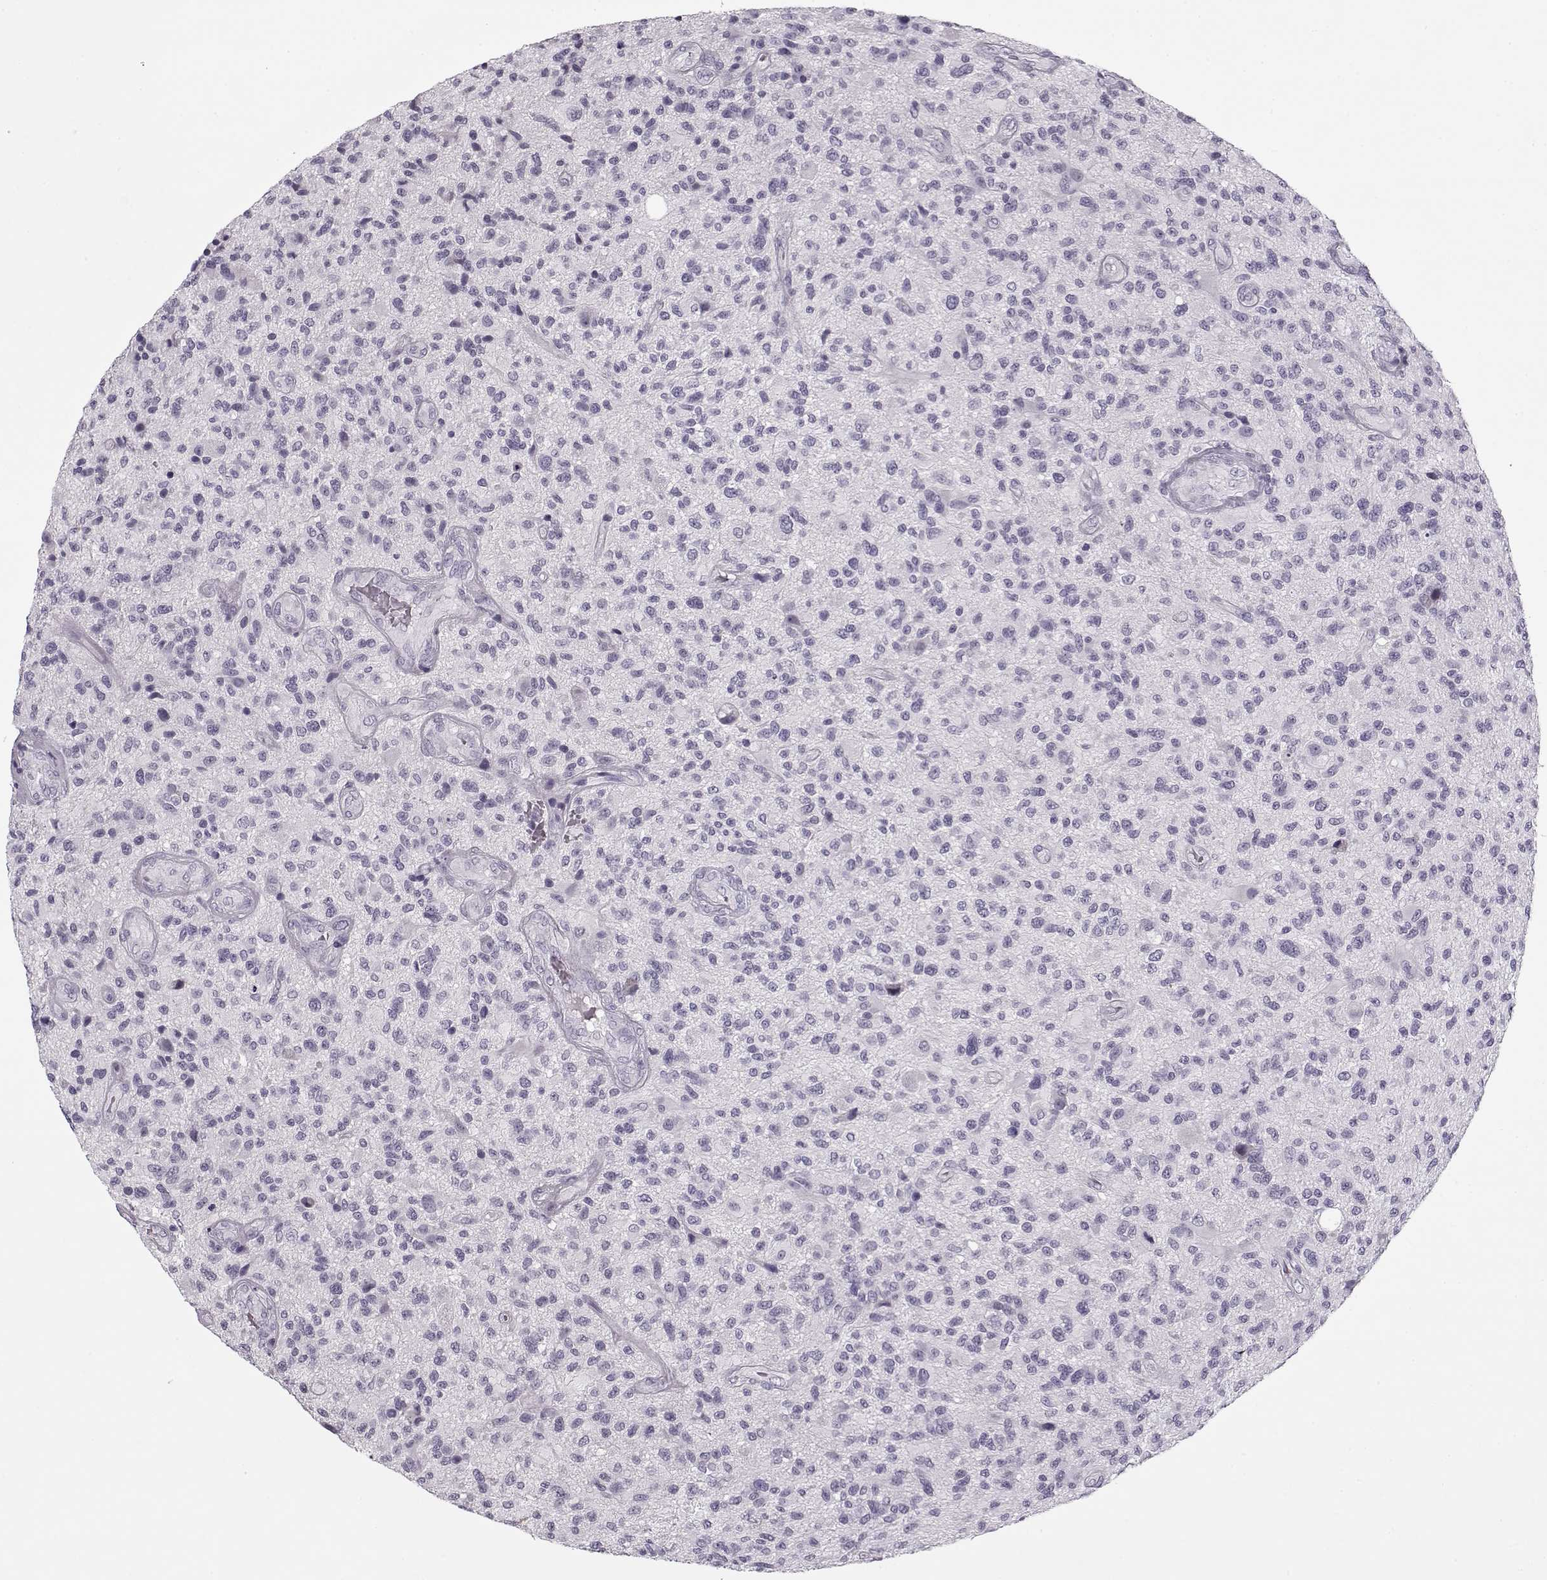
{"staining": {"intensity": "negative", "quantity": "none", "location": "none"}, "tissue": "glioma", "cell_type": "Tumor cells", "image_type": "cancer", "snomed": [{"axis": "morphology", "description": "Glioma, malignant, High grade"}, {"axis": "topography", "description": "Brain"}], "caption": "Immunohistochemical staining of human glioma exhibits no significant positivity in tumor cells. (DAB (3,3'-diaminobenzidine) immunohistochemistry (IHC), high magnification).", "gene": "PNMT", "patient": {"sex": "male", "age": 47}}